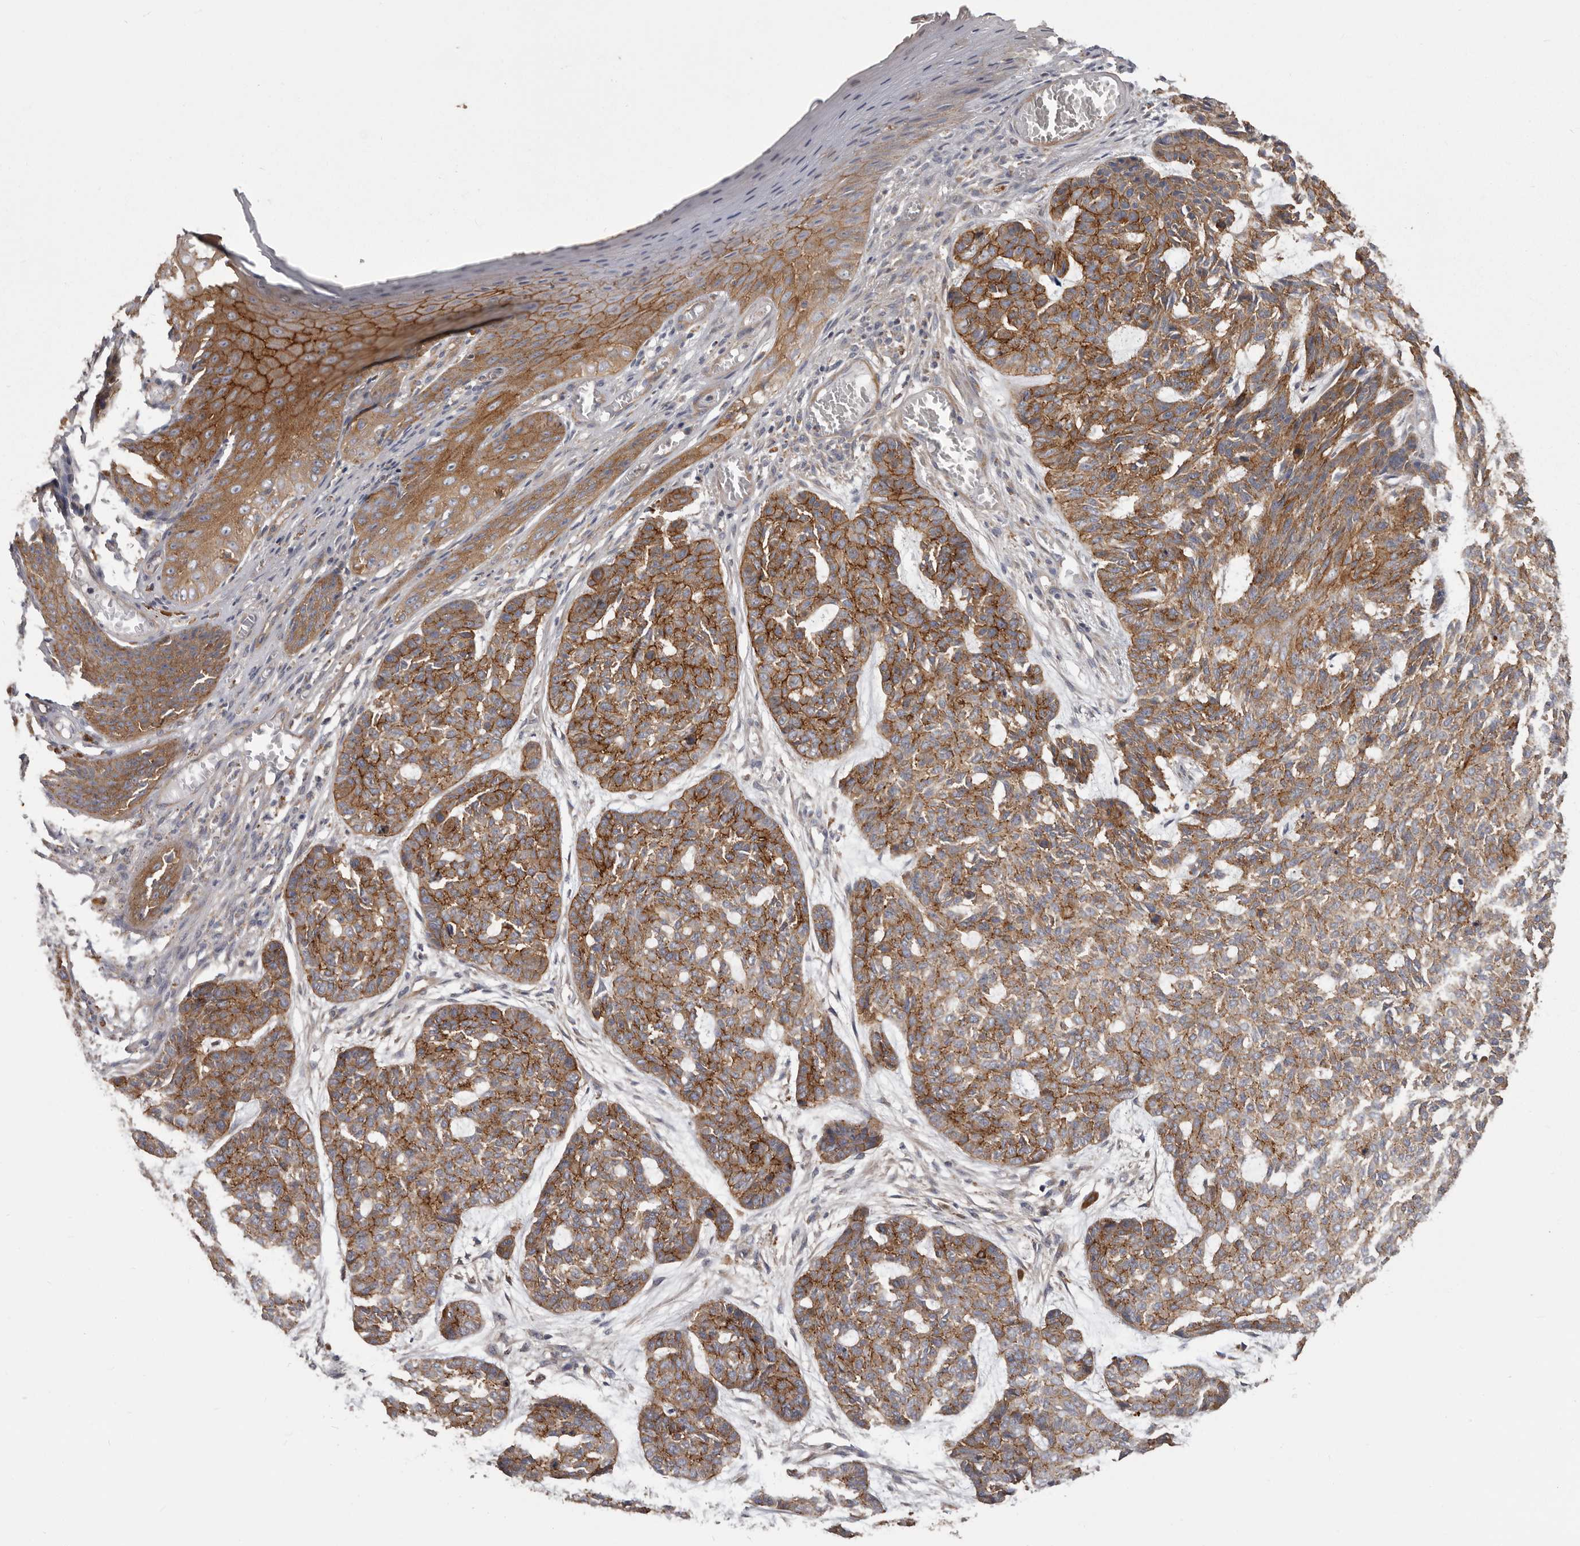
{"staining": {"intensity": "moderate", "quantity": ">75%", "location": "cytoplasmic/membranous"}, "tissue": "skin cancer", "cell_type": "Tumor cells", "image_type": "cancer", "snomed": [{"axis": "morphology", "description": "Basal cell carcinoma"}, {"axis": "topography", "description": "Skin"}], "caption": "Immunohistochemical staining of human basal cell carcinoma (skin) demonstrates medium levels of moderate cytoplasmic/membranous expression in about >75% of tumor cells.", "gene": "ENAH", "patient": {"sex": "female", "age": 64}}